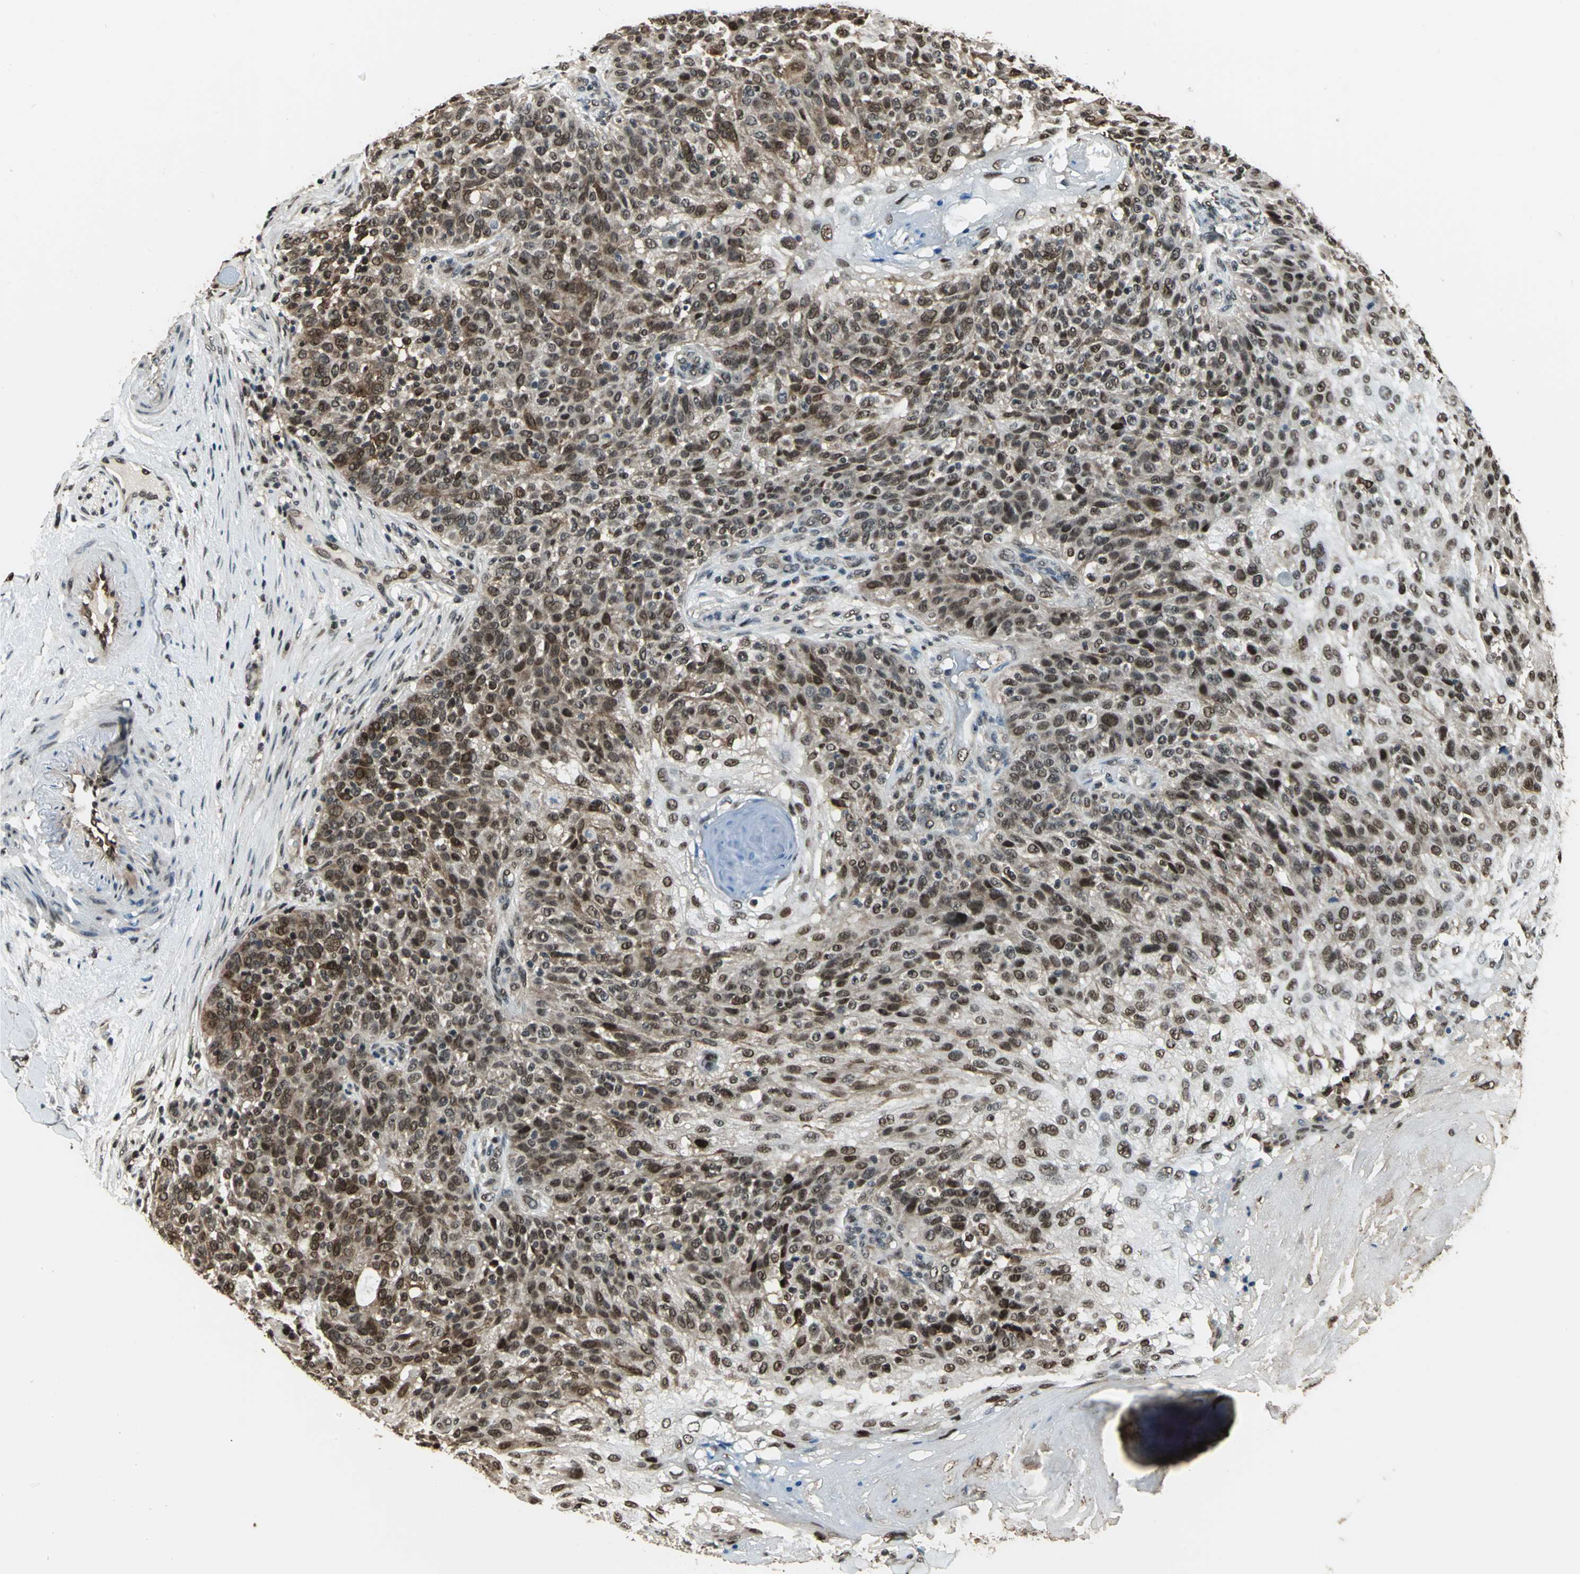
{"staining": {"intensity": "moderate", "quantity": ">75%", "location": "nuclear"}, "tissue": "skin cancer", "cell_type": "Tumor cells", "image_type": "cancer", "snomed": [{"axis": "morphology", "description": "Normal tissue, NOS"}, {"axis": "morphology", "description": "Squamous cell carcinoma, NOS"}, {"axis": "topography", "description": "Skin"}], "caption": "Immunohistochemical staining of squamous cell carcinoma (skin) exhibits medium levels of moderate nuclear staining in approximately >75% of tumor cells.", "gene": "MIS18BP1", "patient": {"sex": "female", "age": 83}}